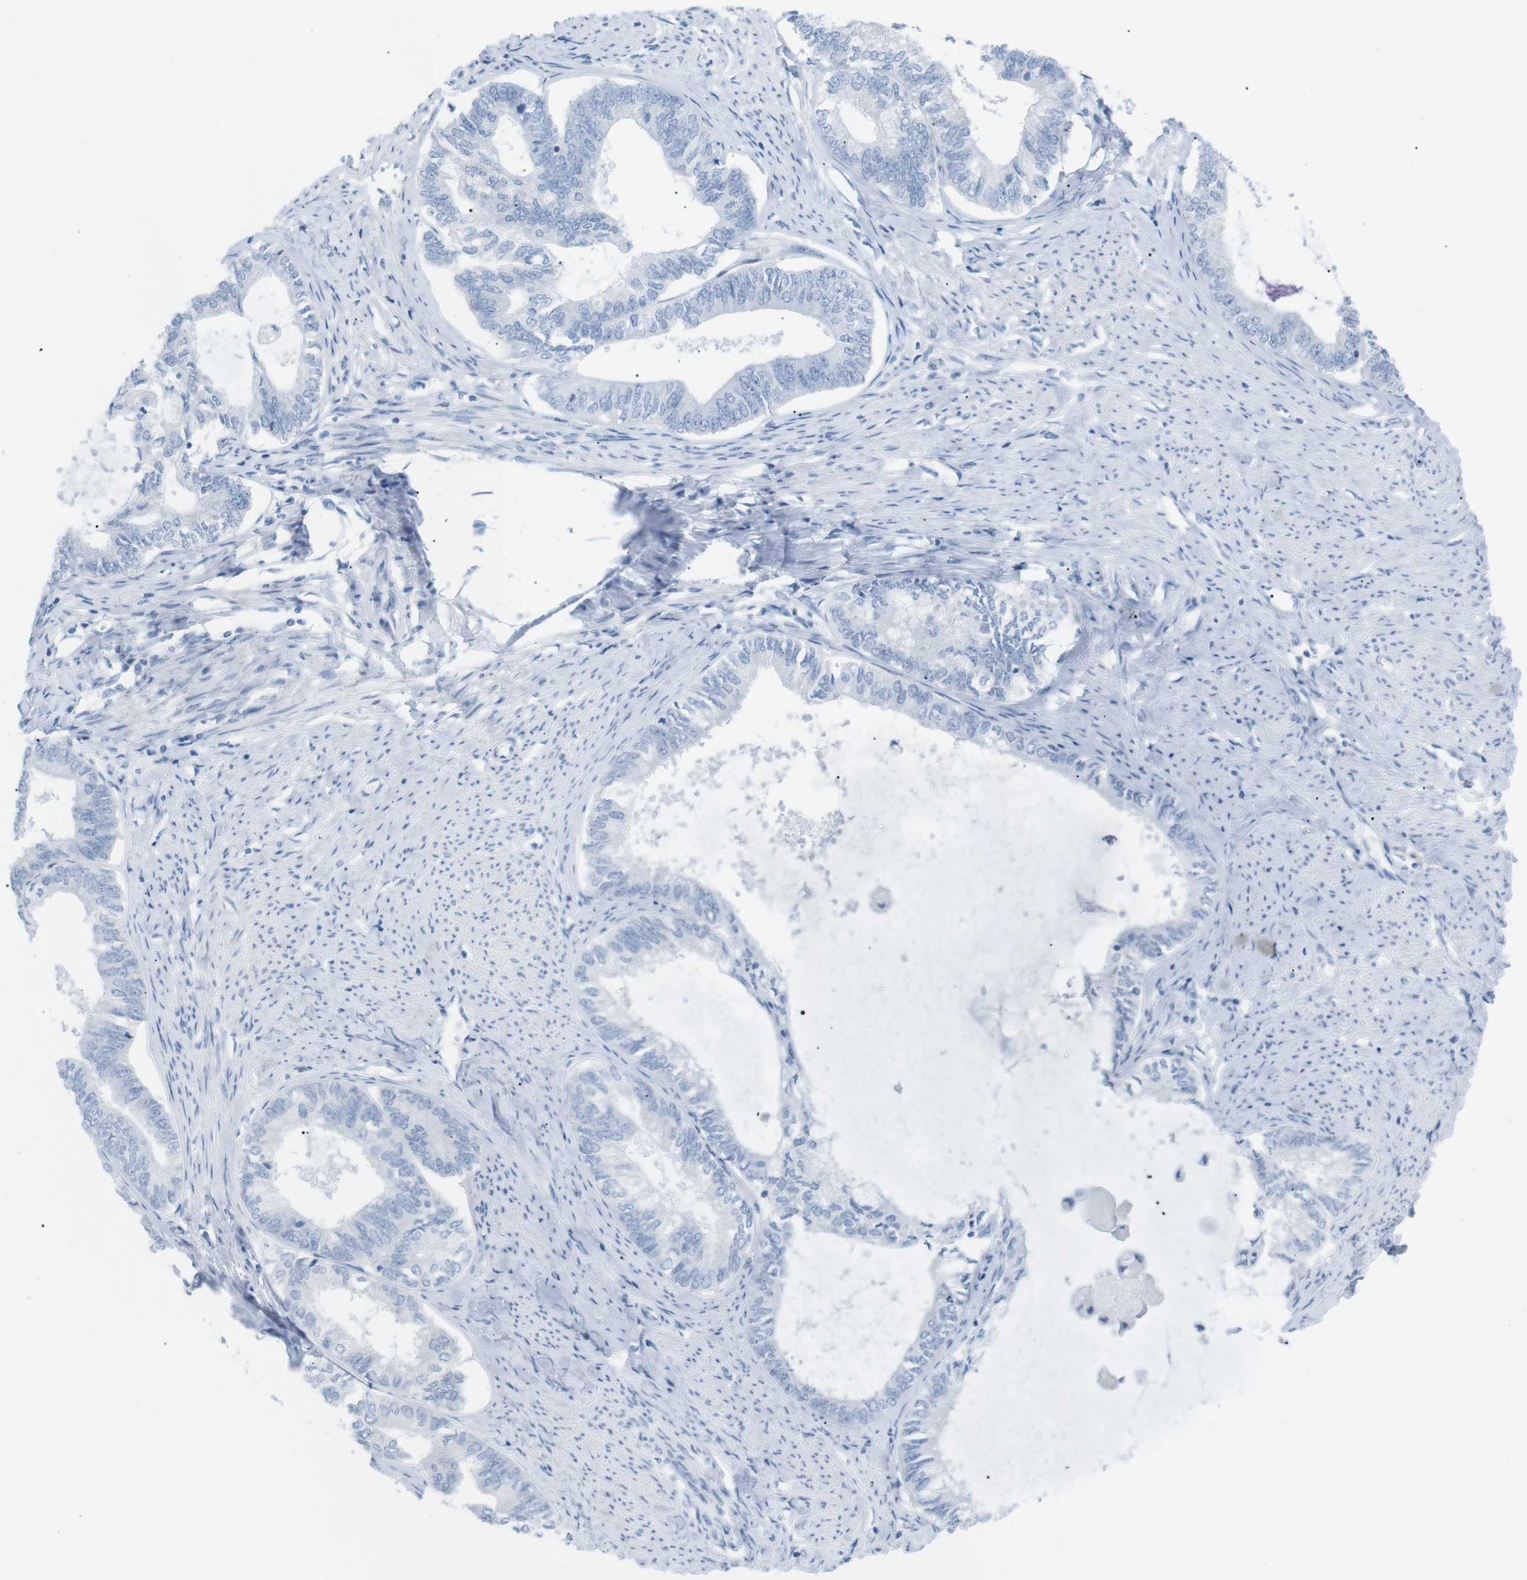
{"staining": {"intensity": "negative", "quantity": "none", "location": "none"}, "tissue": "endometrial cancer", "cell_type": "Tumor cells", "image_type": "cancer", "snomed": [{"axis": "morphology", "description": "Adenocarcinoma, NOS"}, {"axis": "topography", "description": "Endometrium"}], "caption": "Micrograph shows no significant protein positivity in tumor cells of endometrial cancer.", "gene": "HBG2", "patient": {"sex": "female", "age": 86}}